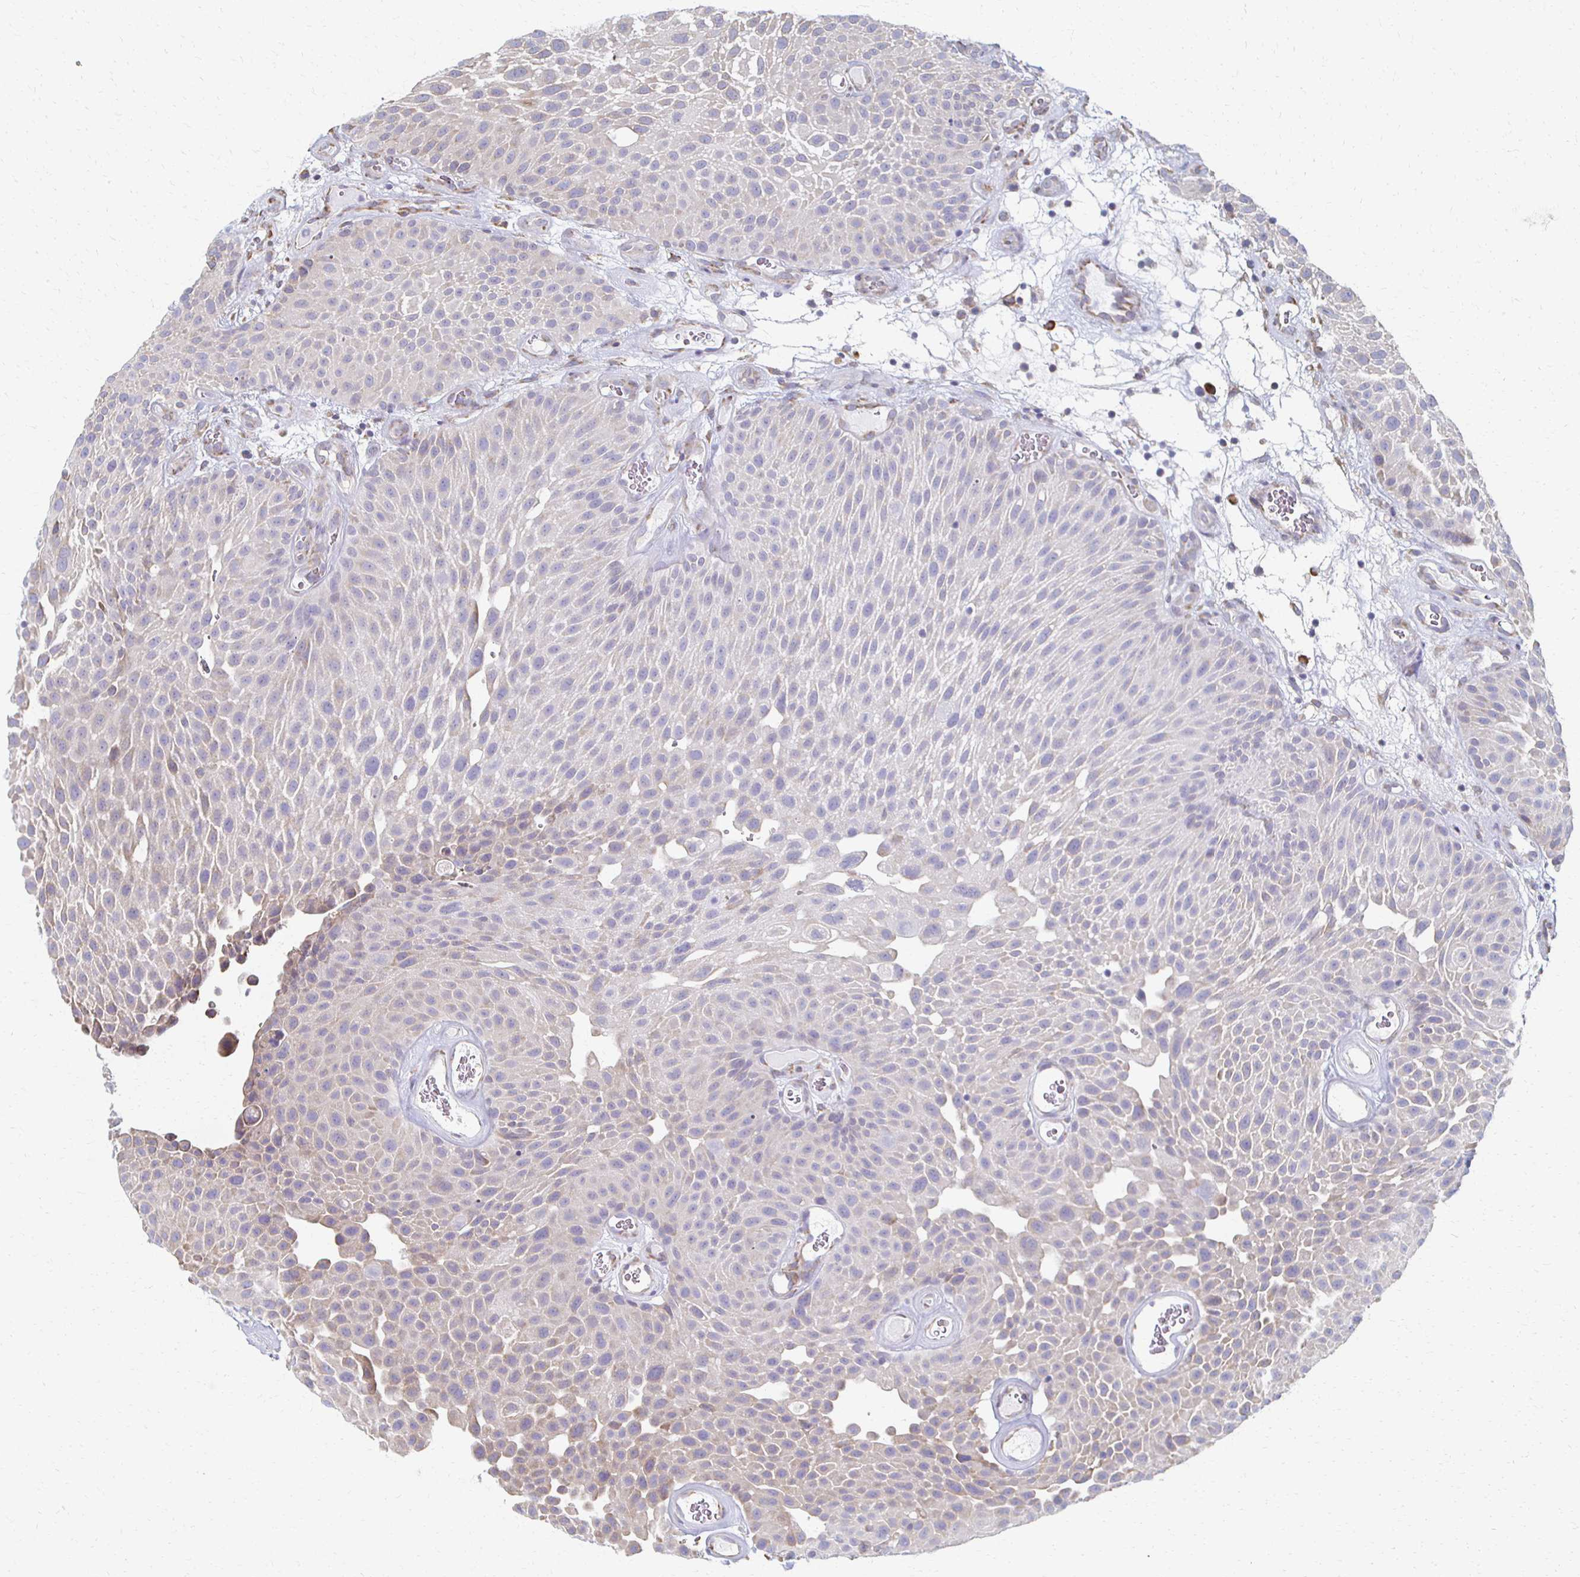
{"staining": {"intensity": "negative", "quantity": "none", "location": "none"}, "tissue": "urothelial cancer", "cell_type": "Tumor cells", "image_type": "cancer", "snomed": [{"axis": "morphology", "description": "Urothelial carcinoma, Low grade"}, {"axis": "topography", "description": "Urinary bladder"}], "caption": "Immunohistochemistry photomicrograph of neoplastic tissue: human urothelial cancer stained with DAB reveals no significant protein staining in tumor cells.", "gene": "ATP1A3", "patient": {"sex": "male", "age": 72}}